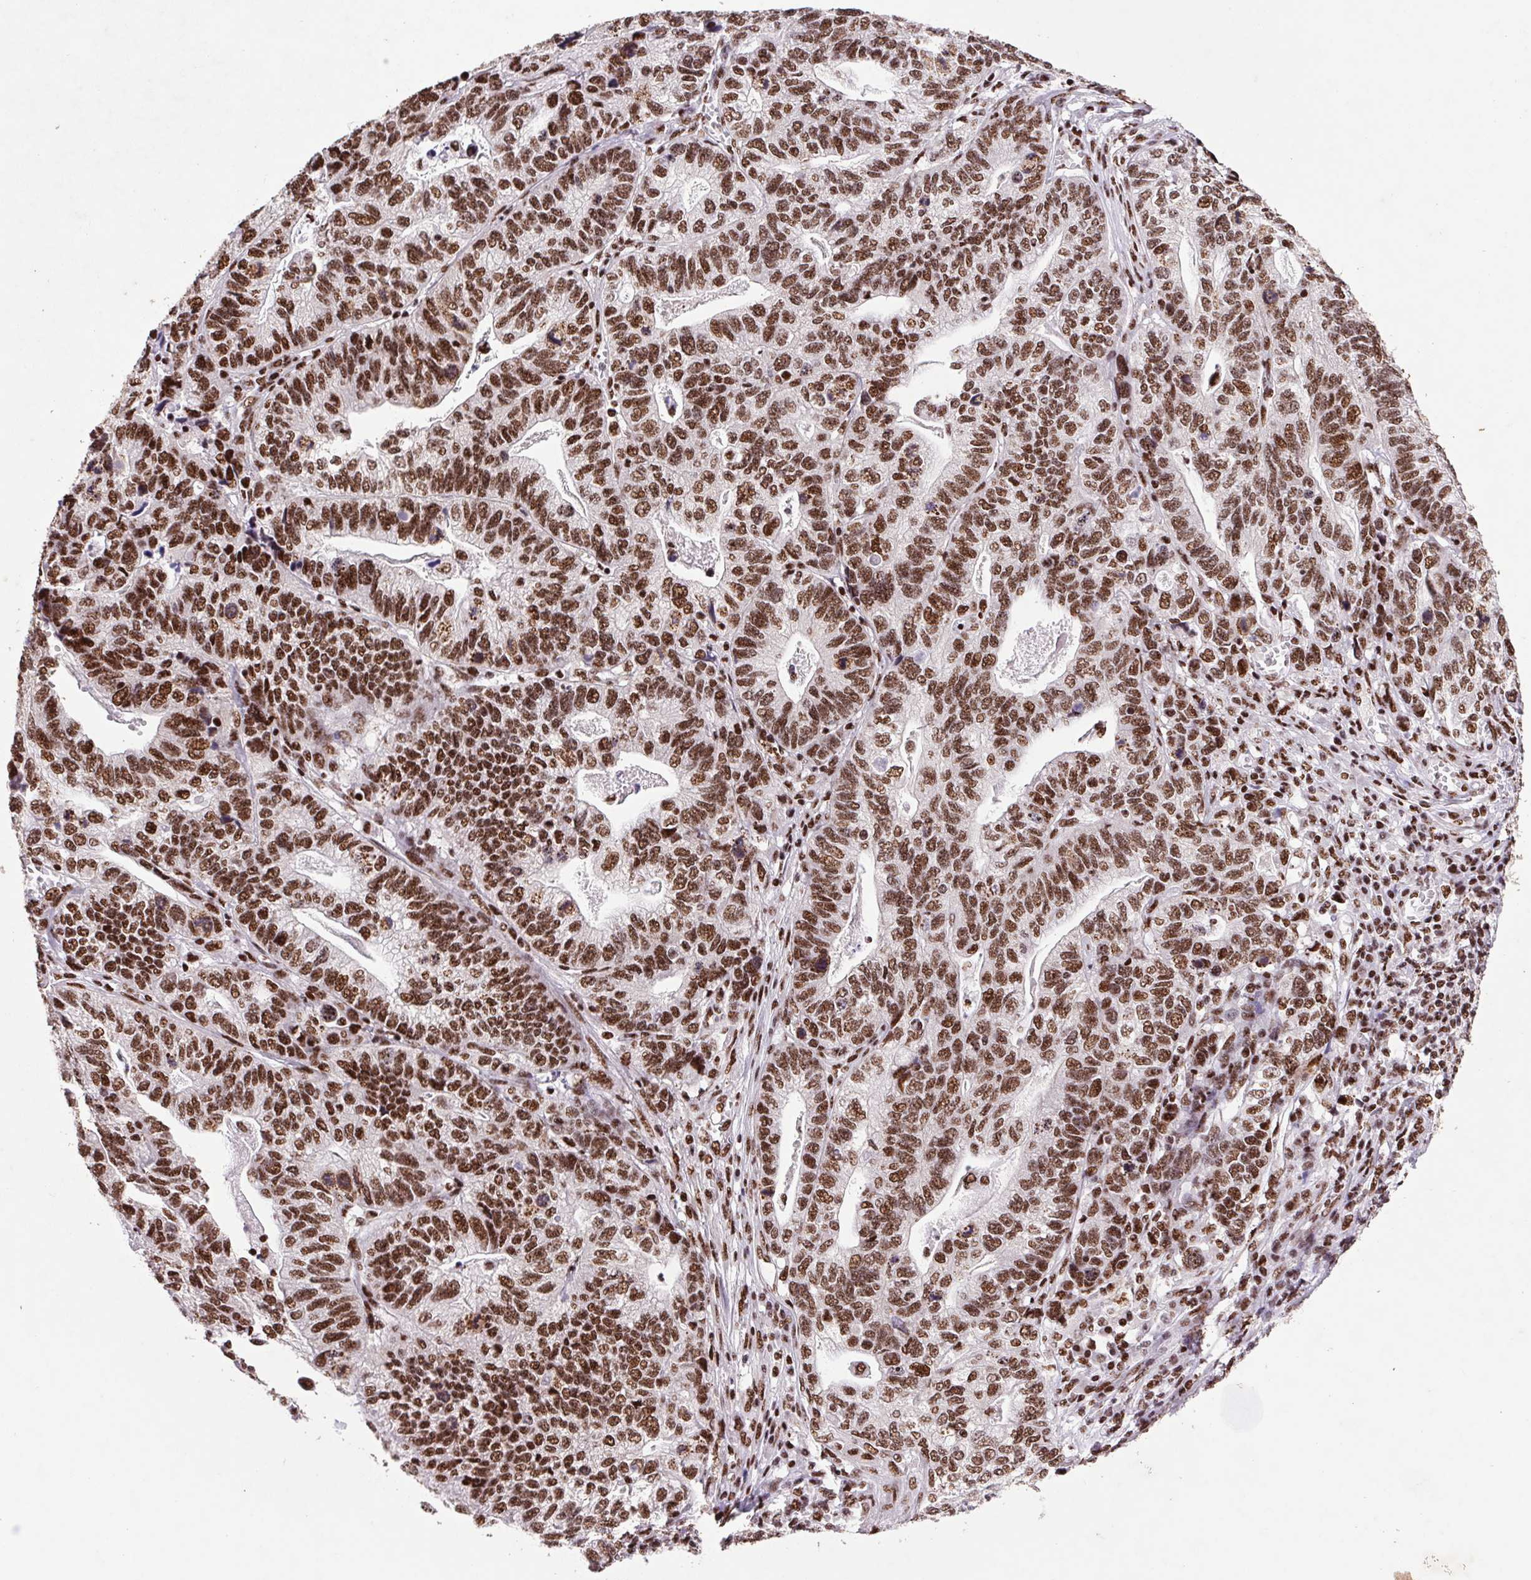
{"staining": {"intensity": "strong", "quantity": ">75%", "location": "nuclear"}, "tissue": "stomach cancer", "cell_type": "Tumor cells", "image_type": "cancer", "snomed": [{"axis": "morphology", "description": "Adenocarcinoma, NOS"}, {"axis": "topography", "description": "Stomach, upper"}], "caption": "Strong nuclear positivity is appreciated in about >75% of tumor cells in stomach cancer.", "gene": "LDLRAD4", "patient": {"sex": "female", "age": 67}}